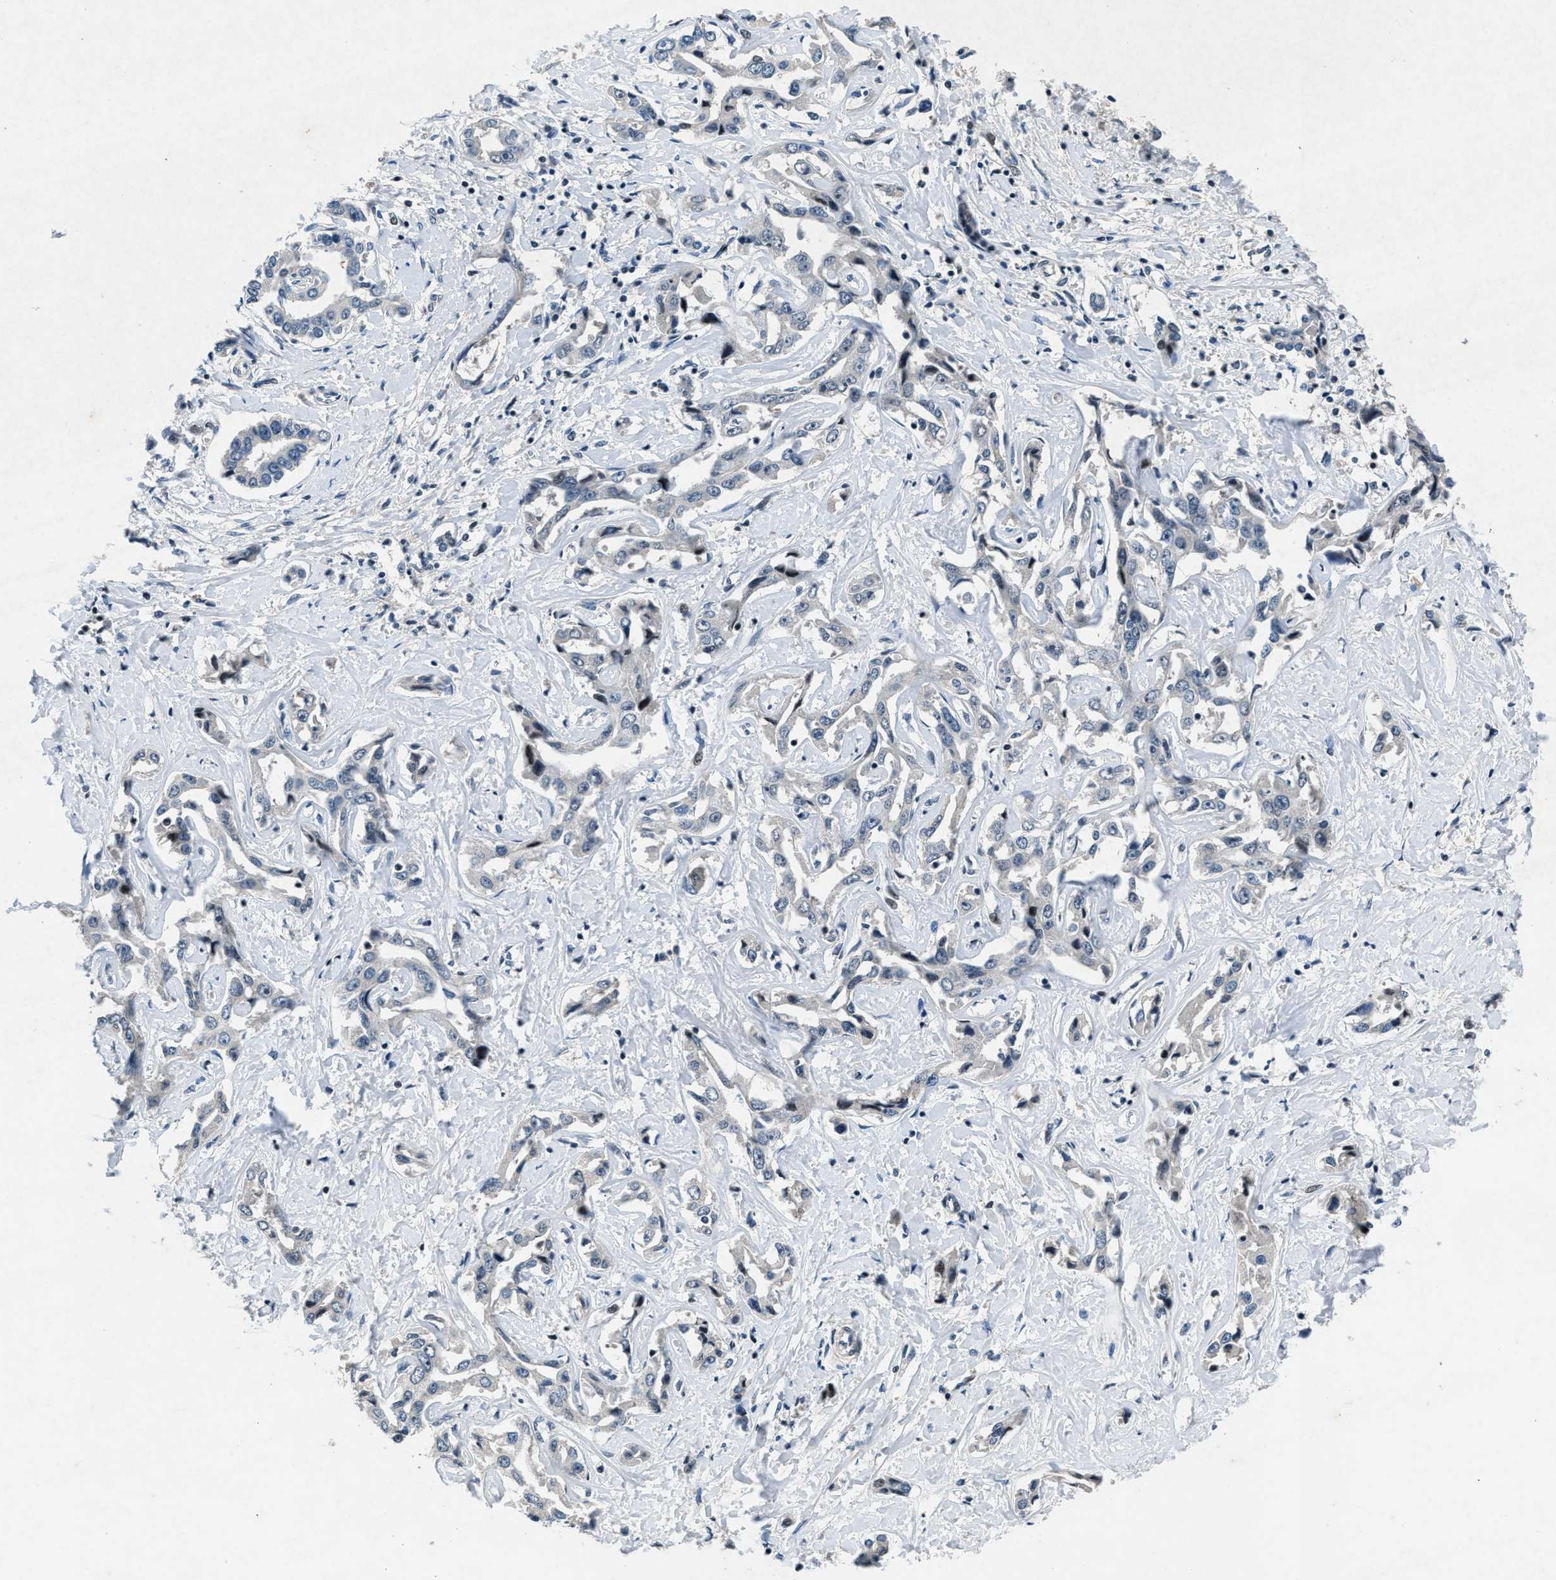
{"staining": {"intensity": "negative", "quantity": "none", "location": "none"}, "tissue": "liver cancer", "cell_type": "Tumor cells", "image_type": "cancer", "snomed": [{"axis": "morphology", "description": "Cholangiocarcinoma"}, {"axis": "topography", "description": "Liver"}], "caption": "Liver cancer (cholangiocarcinoma) was stained to show a protein in brown. There is no significant expression in tumor cells.", "gene": "PHLDA1", "patient": {"sex": "male", "age": 59}}